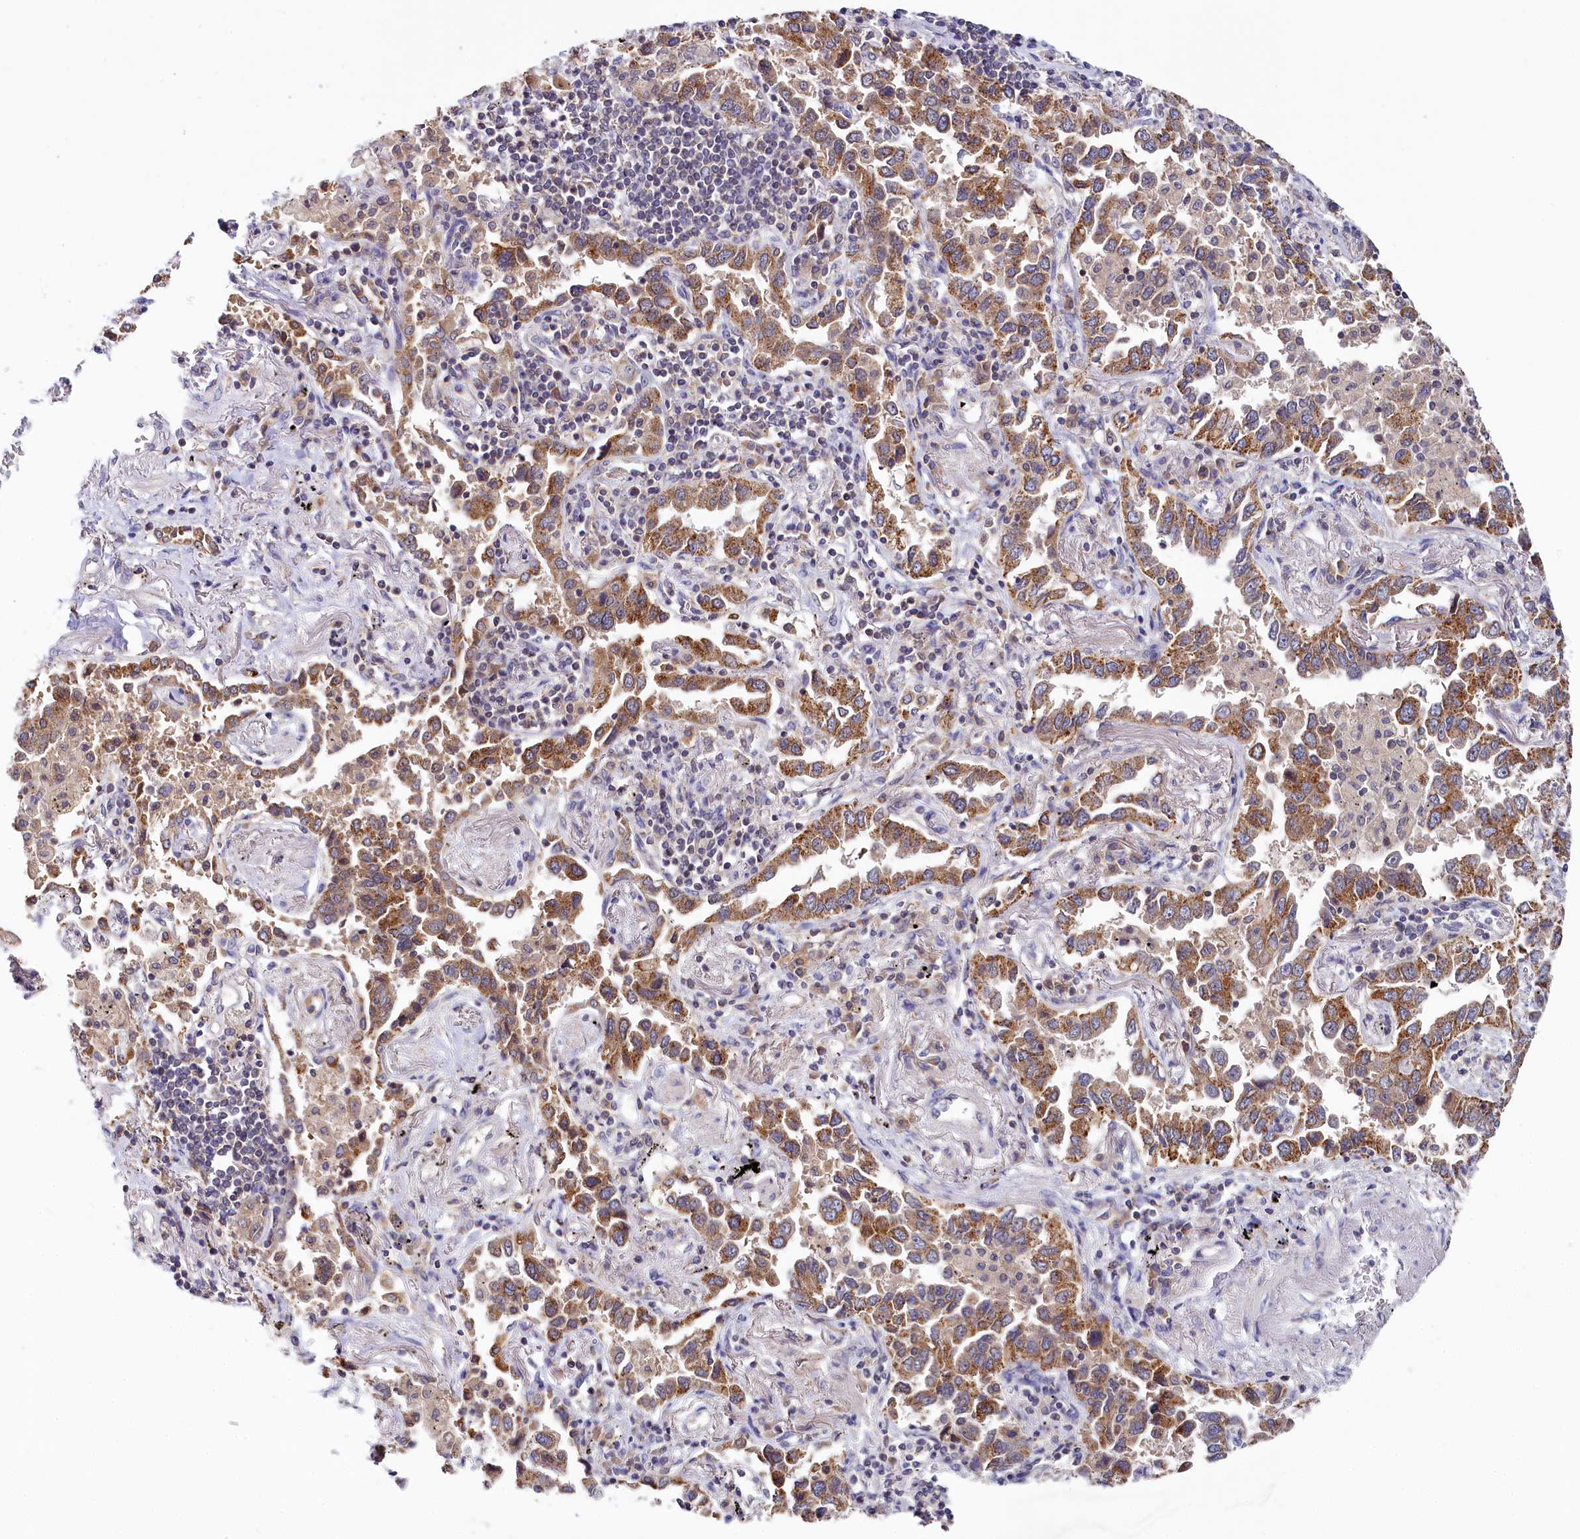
{"staining": {"intensity": "moderate", "quantity": ">75%", "location": "cytoplasmic/membranous"}, "tissue": "lung cancer", "cell_type": "Tumor cells", "image_type": "cancer", "snomed": [{"axis": "morphology", "description": "Adenocarcinoma, NOS"}, {"axis": "topography", "description": "Lung"}], "caption": "High-power microscopy captured an immunohistochemistry (IHC) image of lung adenocarcinoma, revealing moderate cytoplasmic/membranous staining in about >75% of tumor cells.", "gene": "SPINK9", "patient": {"sex": "male", "age": 67}}